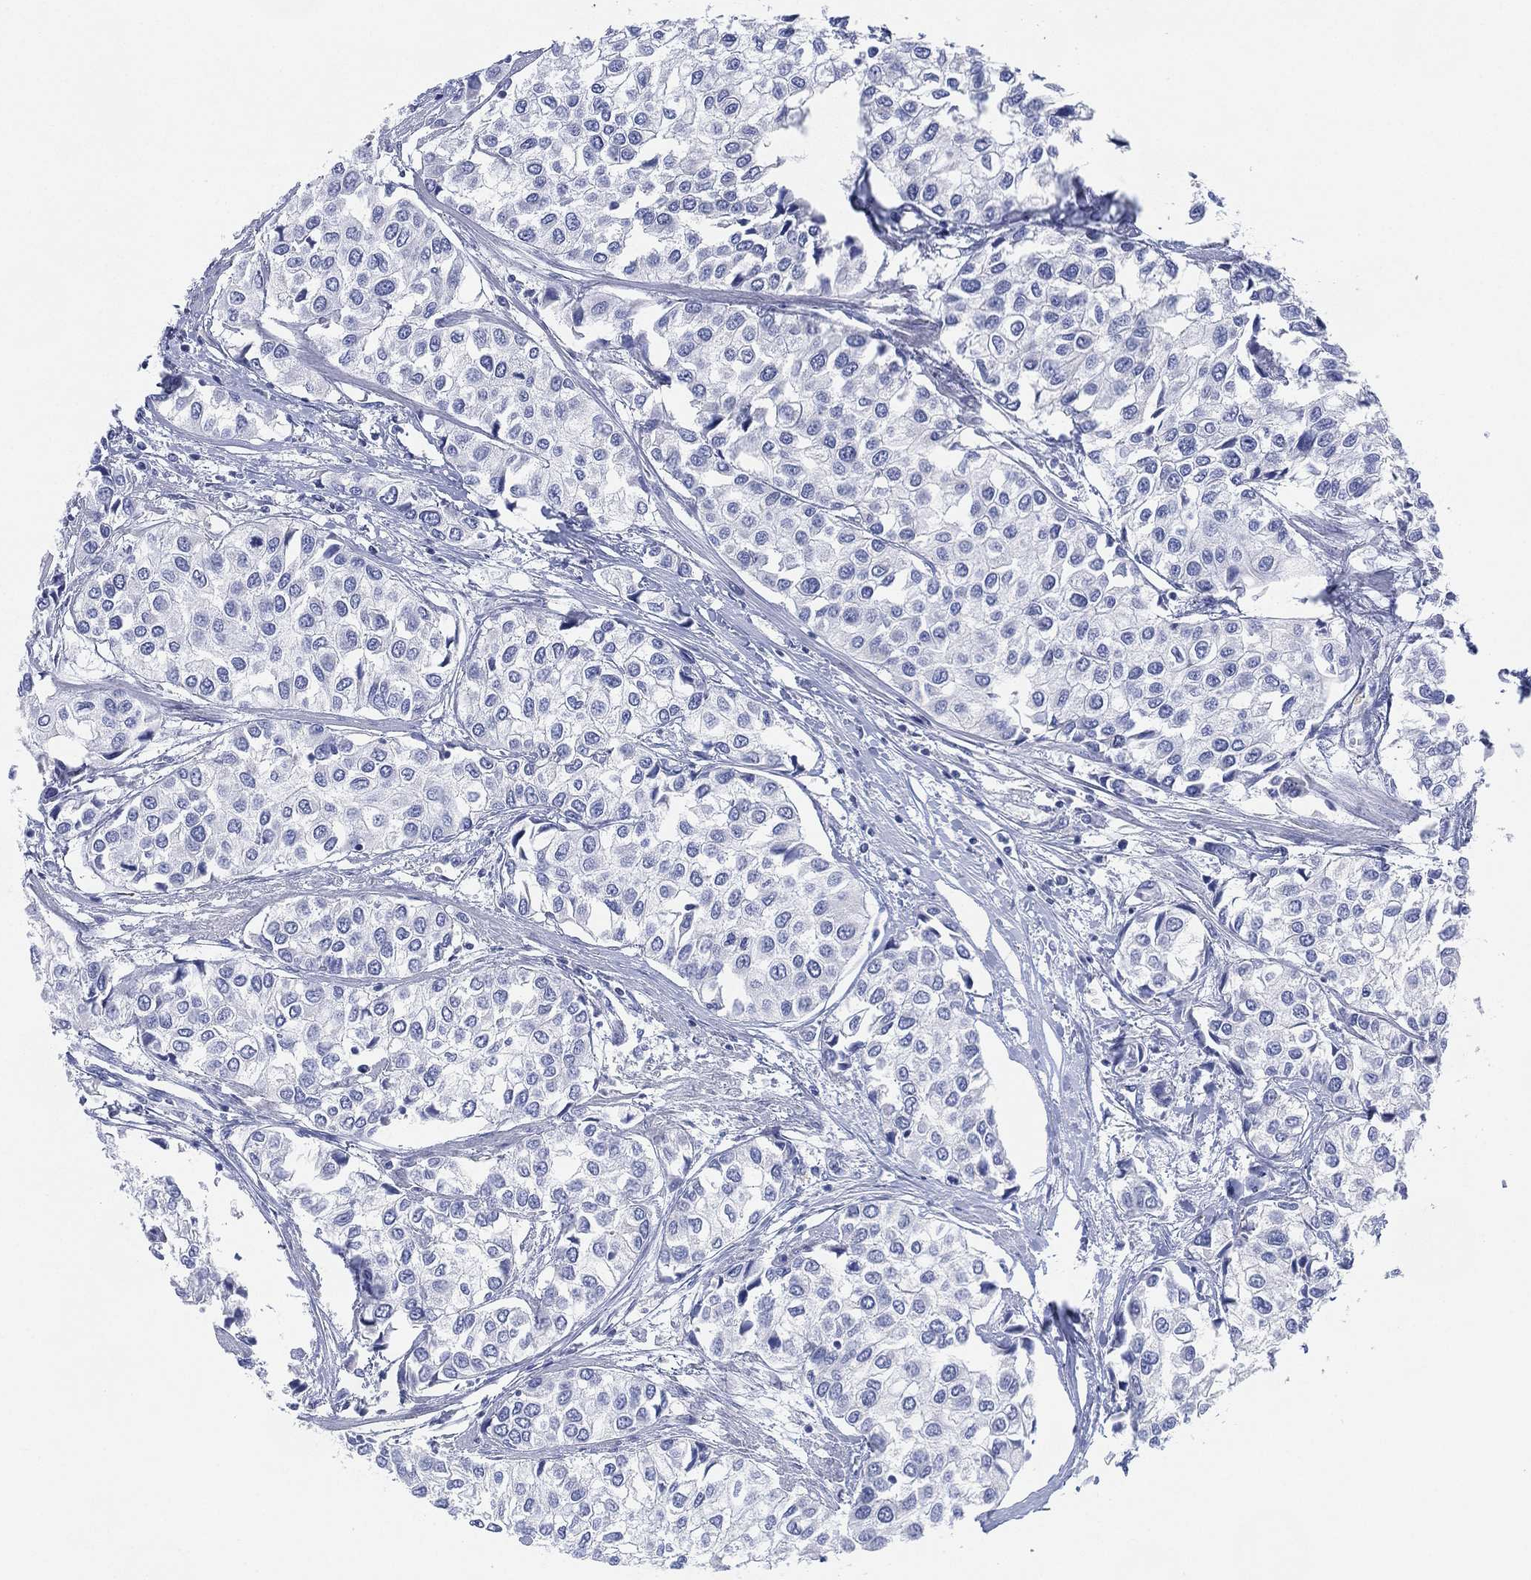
{"staining": {"intensity": "negative", "quantity": "none", "location": "none"}, "tissue": "urothelial cancer", "cell_type": "Tumor cells", "image_type": "cancer", "snomed": [{"axis": "morphology", "description": "Urothelial carcinoma, High grade"}, {"axis": "topography", "description": "Urinary bladder"}], "caption": "Immunohistochemistry micrograph of neoplastic tissue: human urothelial cancer stained with DAB (3,3'-diaminobenzidine) exhibits no significant protein positivity in tumor cells.", "gene": "ADAD2", "patient": {"sex": "male", "age": 73}}